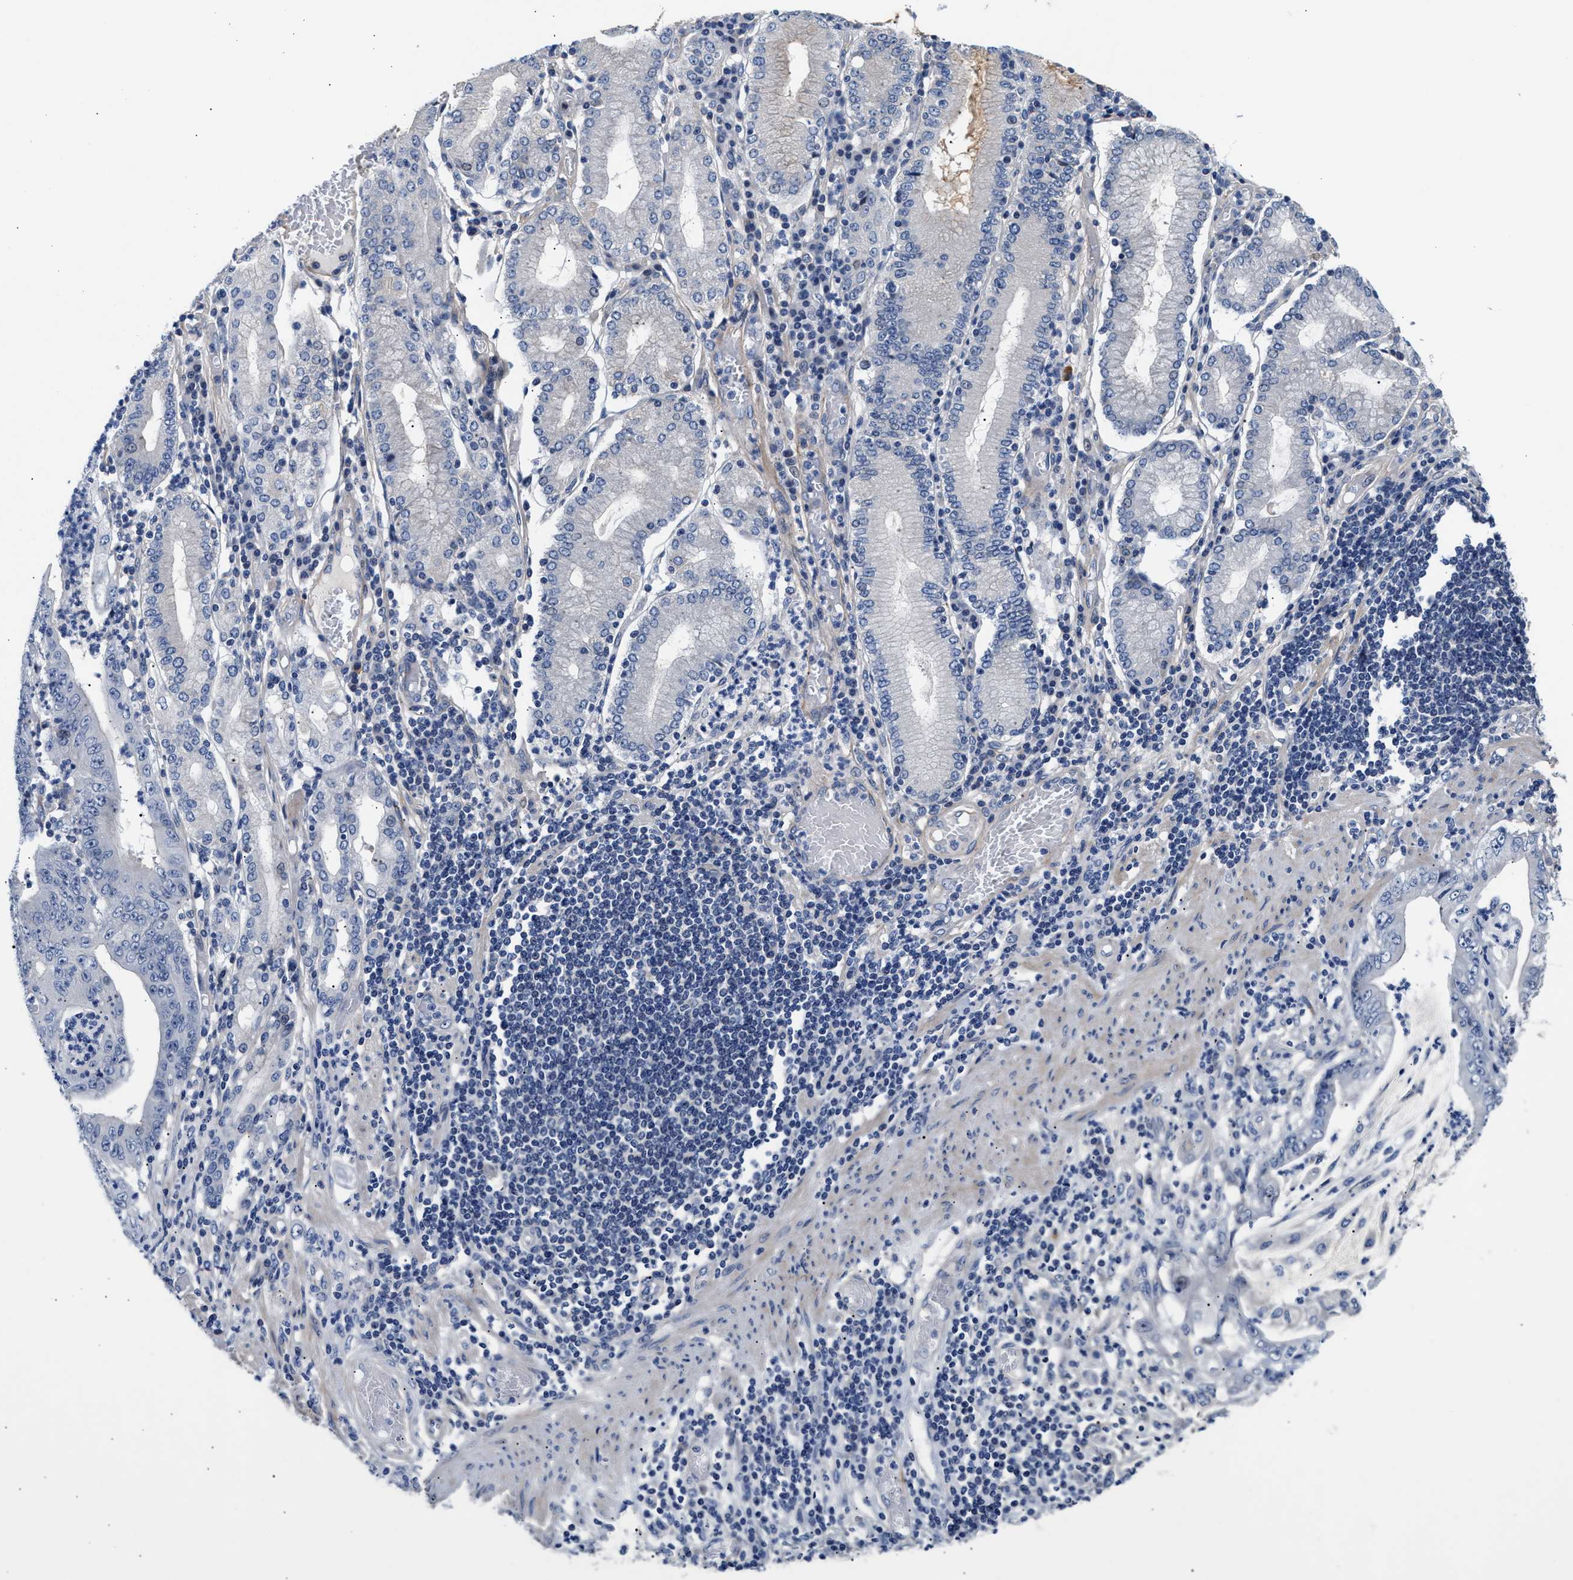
{"staining": {"intensity": "negative", "quantity": "none", "location": "none"}, "tissue": "stomach cancer", "cell_type": "Tumor cells", "image_type": "cancer", "snomed": [{"axis": "morphology", "description": "Adenocarcinoma, NOS"}, {"axis": "topography", "description": "Stomach"}], "caption": "The photomicrograph exhibits no staining of tumor cells in stomach adenocarcinoma.", "gene": "ACTL7B", "patient": {"sex": "female", "age": 73}}